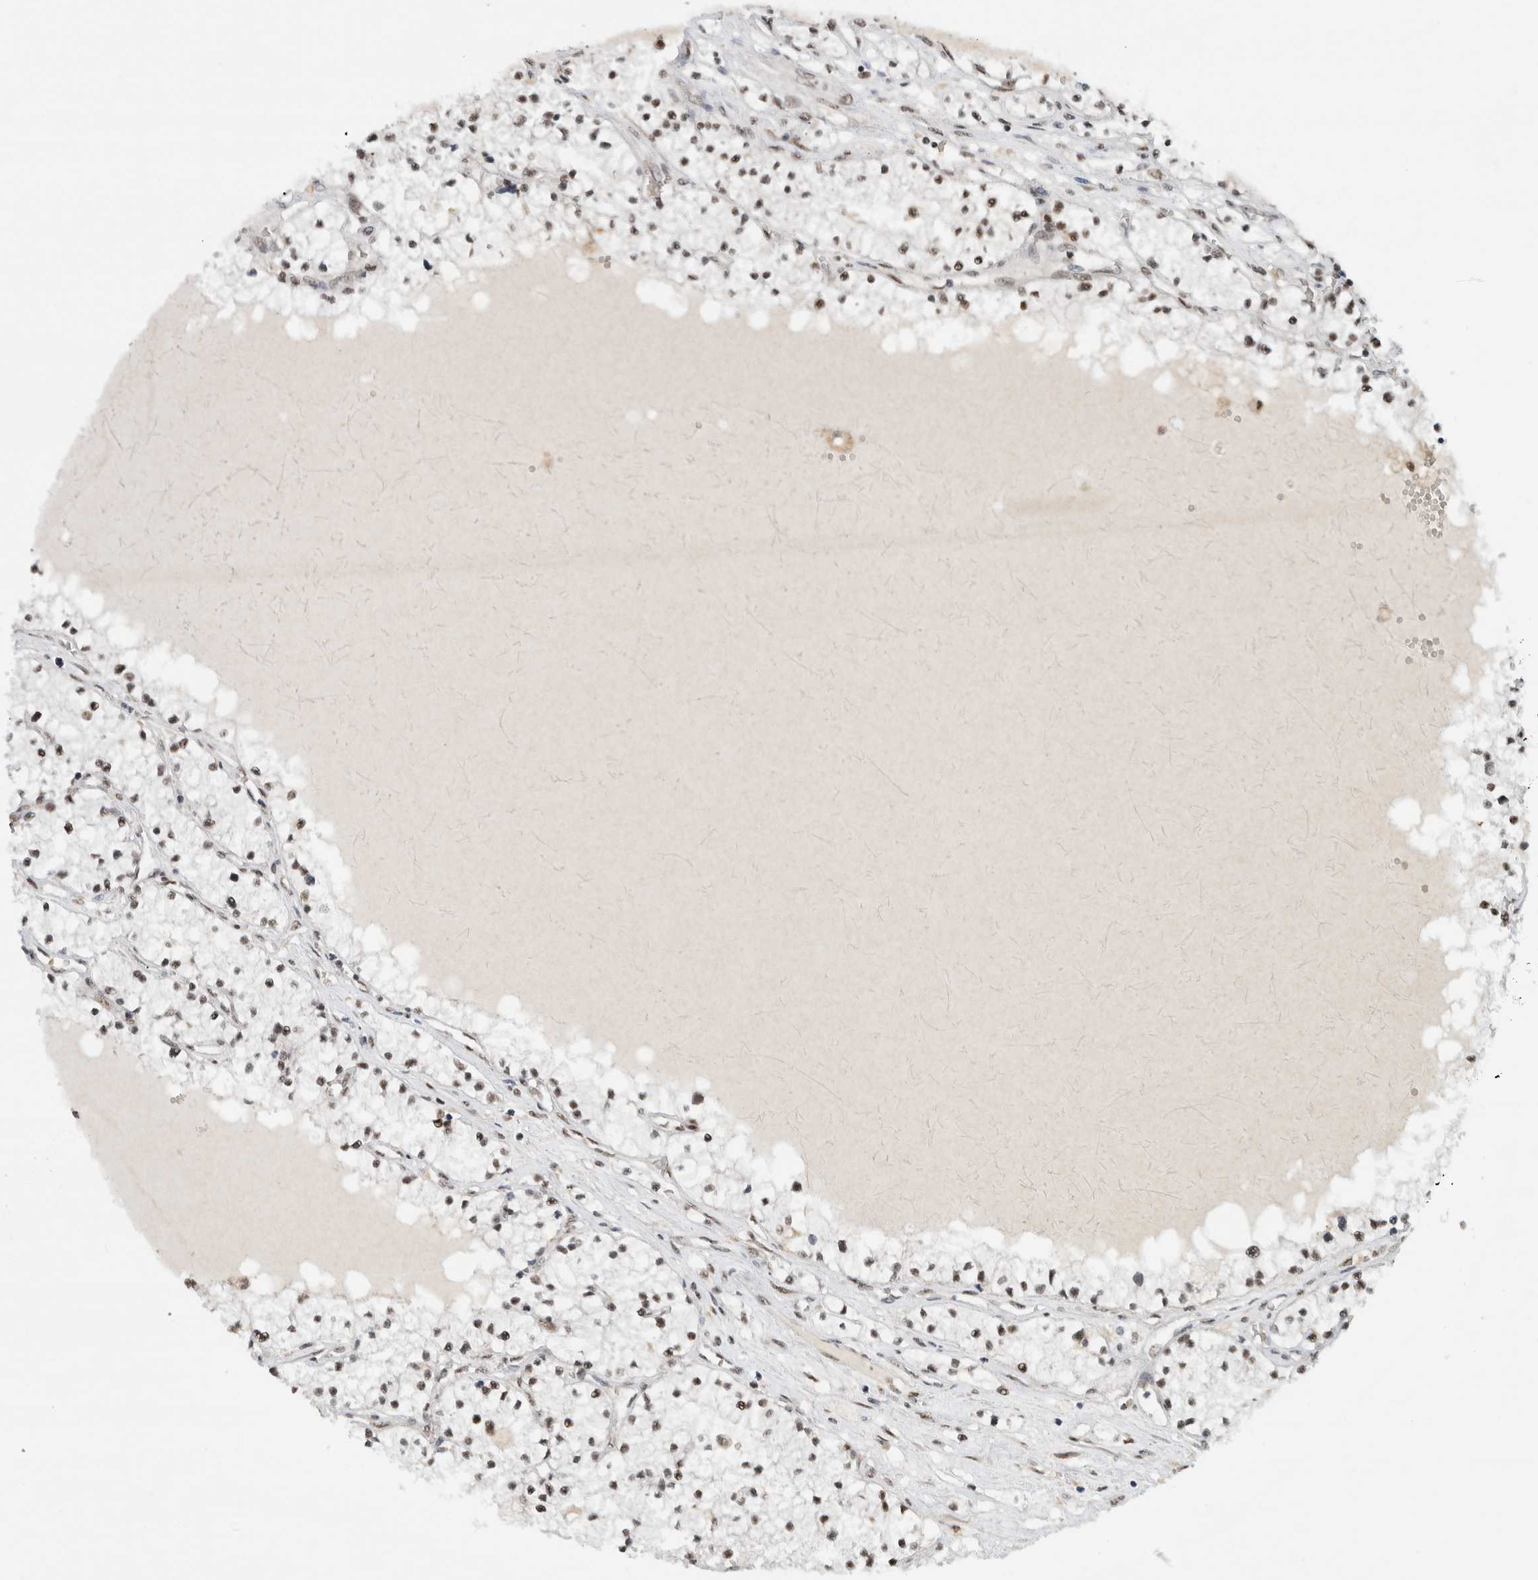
{"staining": {"intensity": "weak", "quantity": "<25%", "location": "nuclear"}, "tissue": "renal cancer", "cell_type": "Tumor cells", "image_type": "cancer", "snomed": [{"axis": "morphology", "description": "Normal tissue, NOS"}, {"axis": "morphology", "description": "Adenocarcinoma, NOS"}, {"axis": "topography", "description": "Kidney"}], "caption": "The image exhibits no significant staining in tumor cells of renal cancer.", "gene": "NCAPG2", "patient": {"sex": "male", "age": 68}}